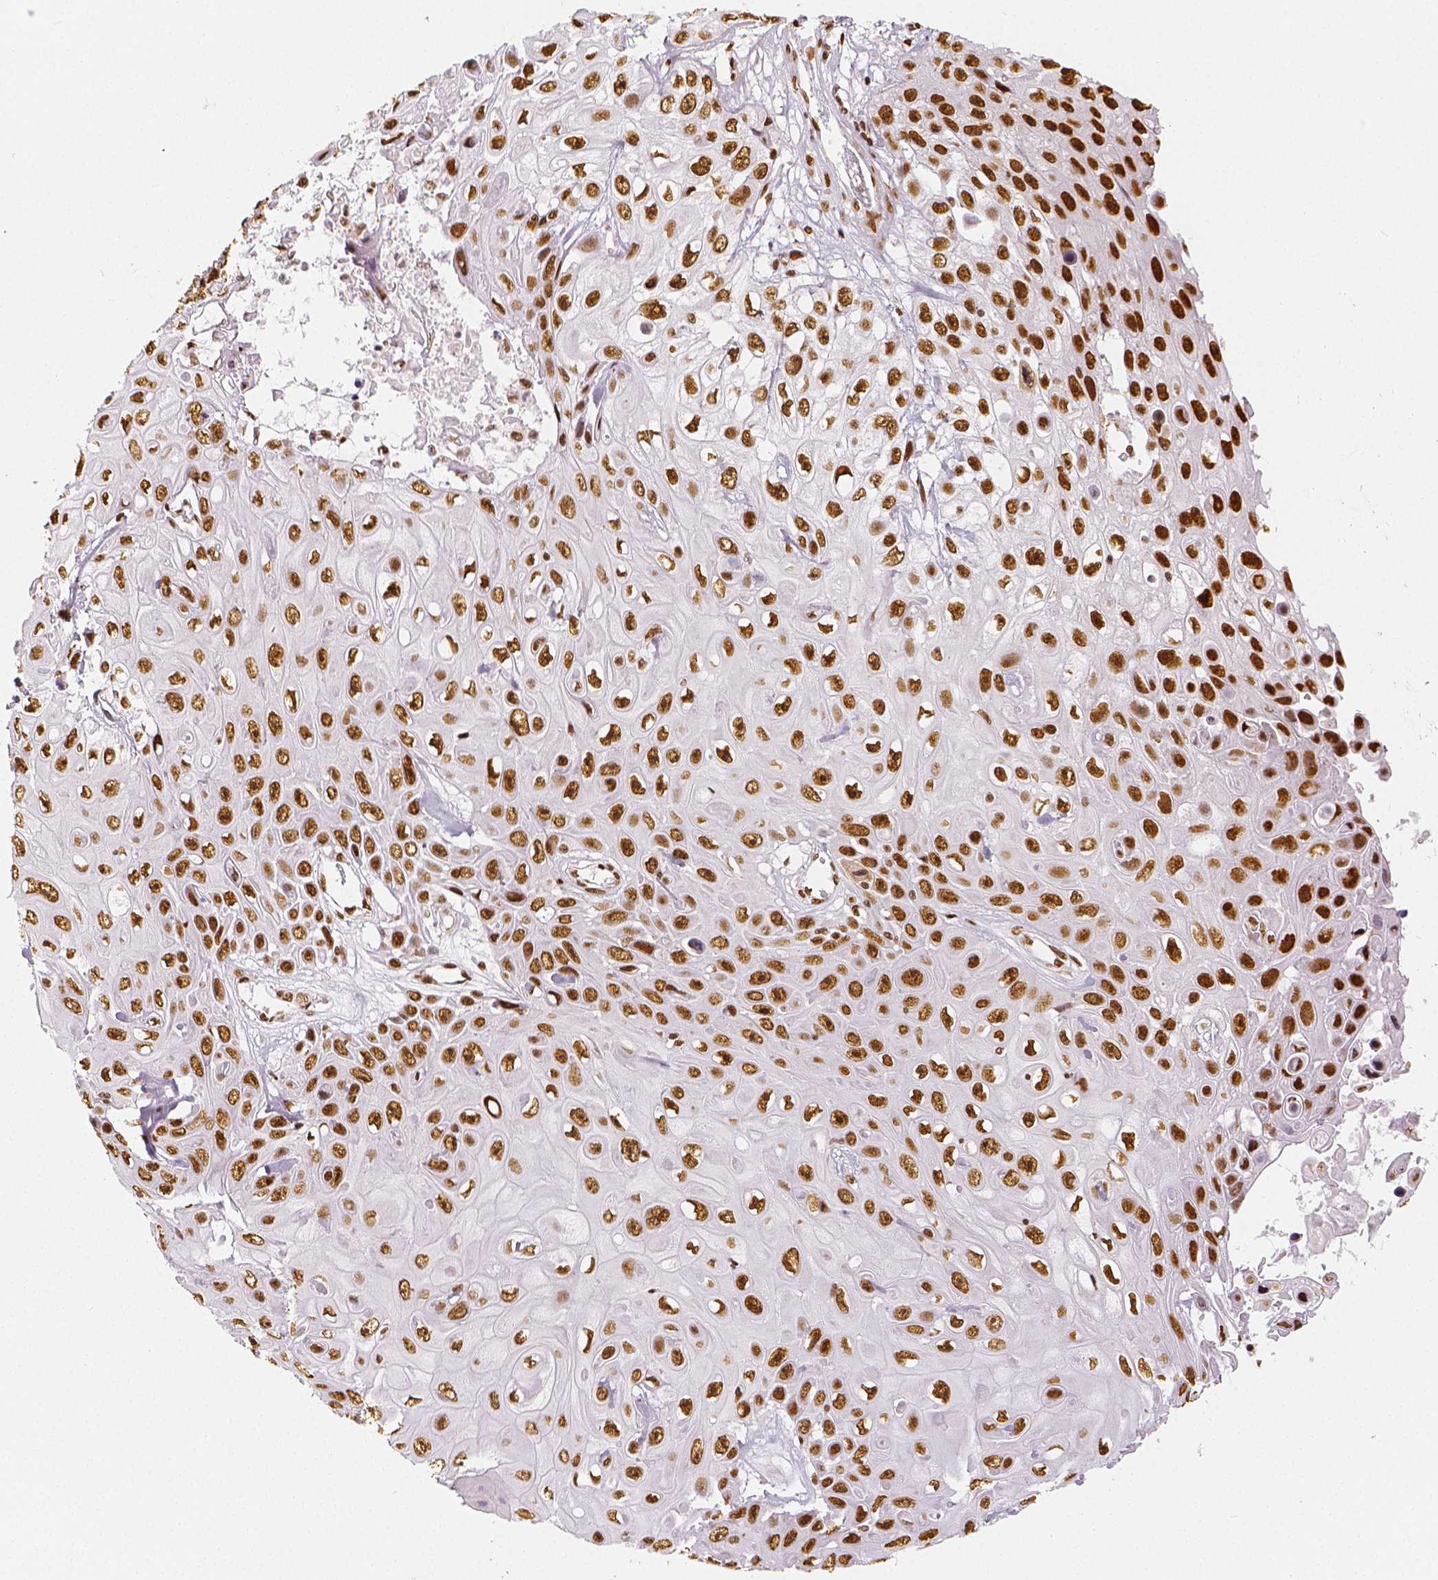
{"staining": {"intensity": "strong", "quantity": ">75%", "location": "nuclear"}, "tissue": "skin cancer", "cell_type": "Tumor cells", "image_type": "cancer", "snomed": [{"axis": "morphology", "description": "Squamous cell carcinoma, NOS"}, {"axis": "topography", "description": "Skin"}], "caption": "A micrograph showing strong nuclear positivity in about >75% of tumor cells in skin squamous cell carcinoma, as visualized by brown immunohistochemical staining.", "gene": "KDM5B", "patient": {"sex": "male", "age": 82}}